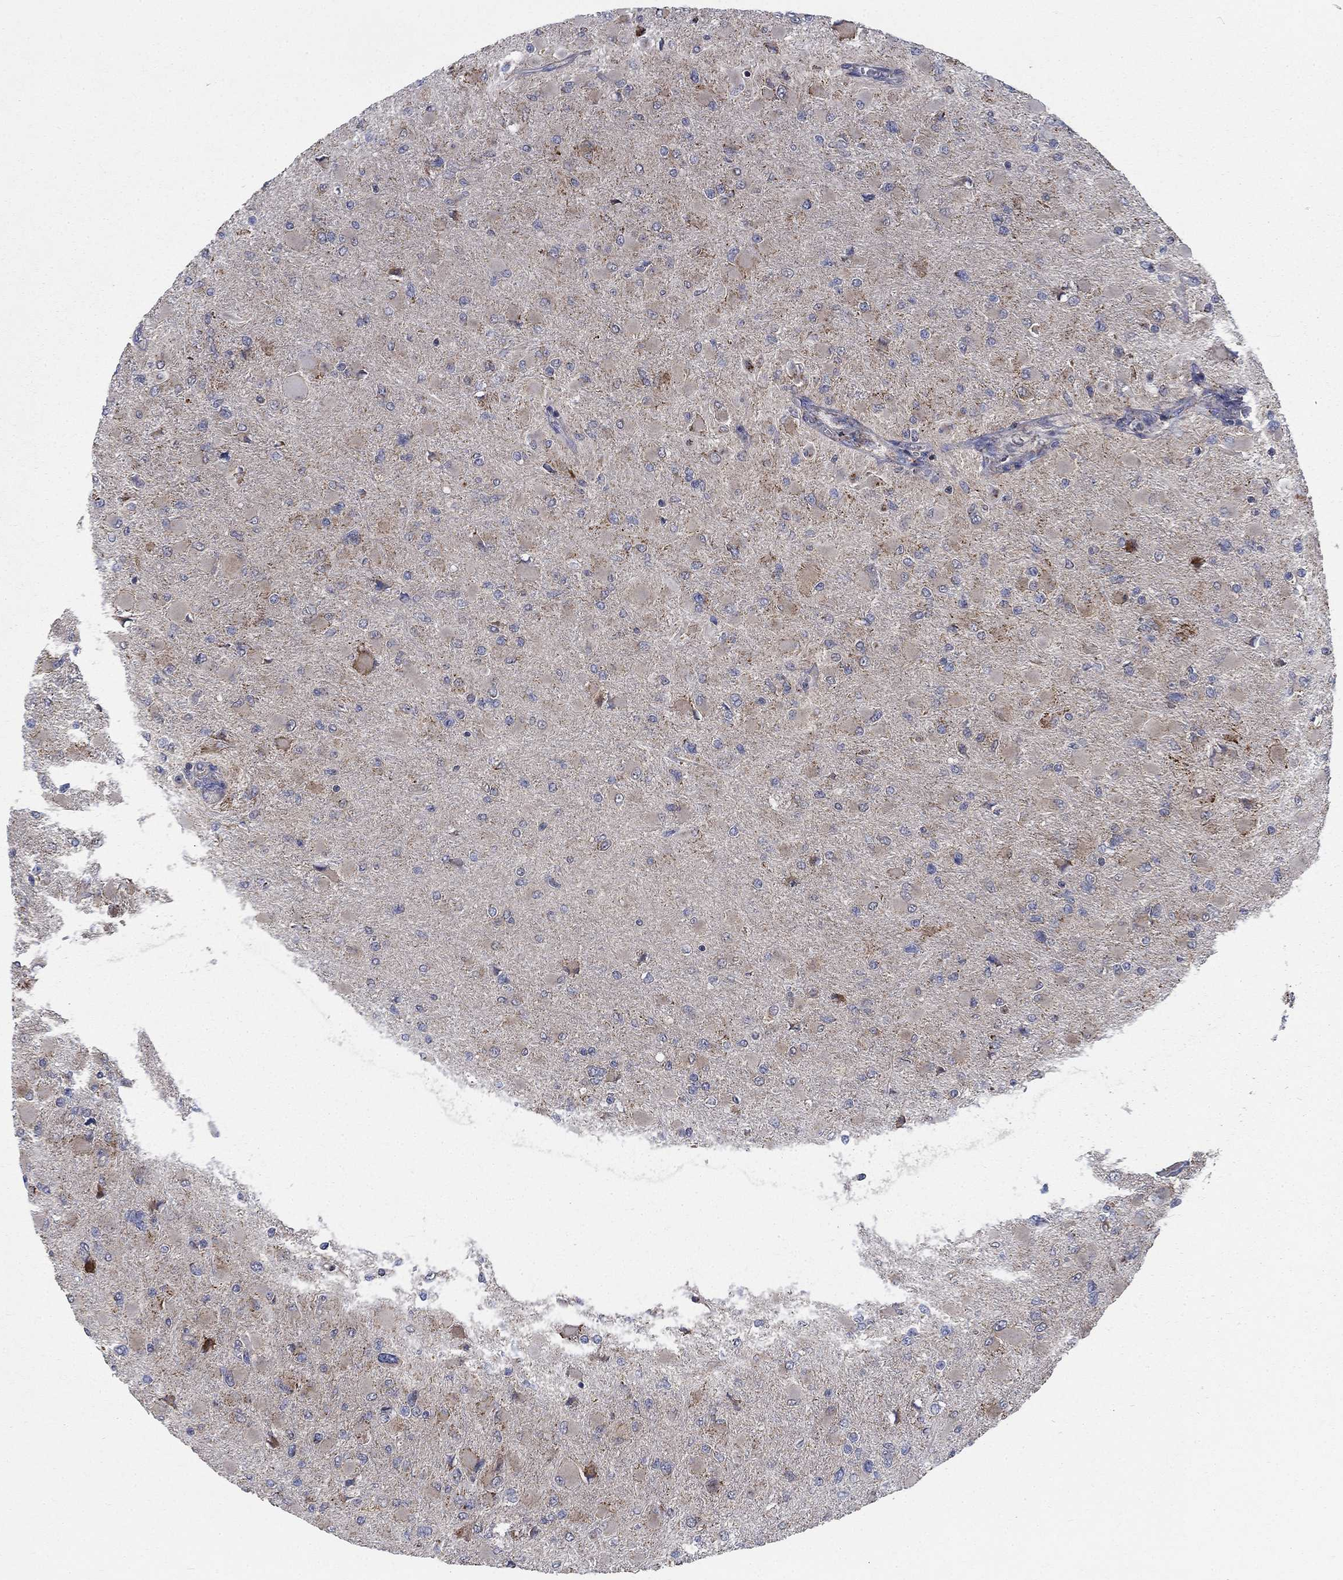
{"staining": {"intensity": "negative", "quantity": "none", "location": "none"}, "tissue": "glioma", "cell_type": "Tumor cells", "image_type": "cancer", "snomed": [{"axis": "morphology", "description": "Glioma, malignant, High grade"}, {"axis": "topography", "description": "Cerebral cortex"}], "caption": "DAB immunohistochemical staining of high-grade glioma (malignant) exhibits no significant staining in tumor cells.", "gene": "NME7", "patient": {"sex": "female", "age": 36}}